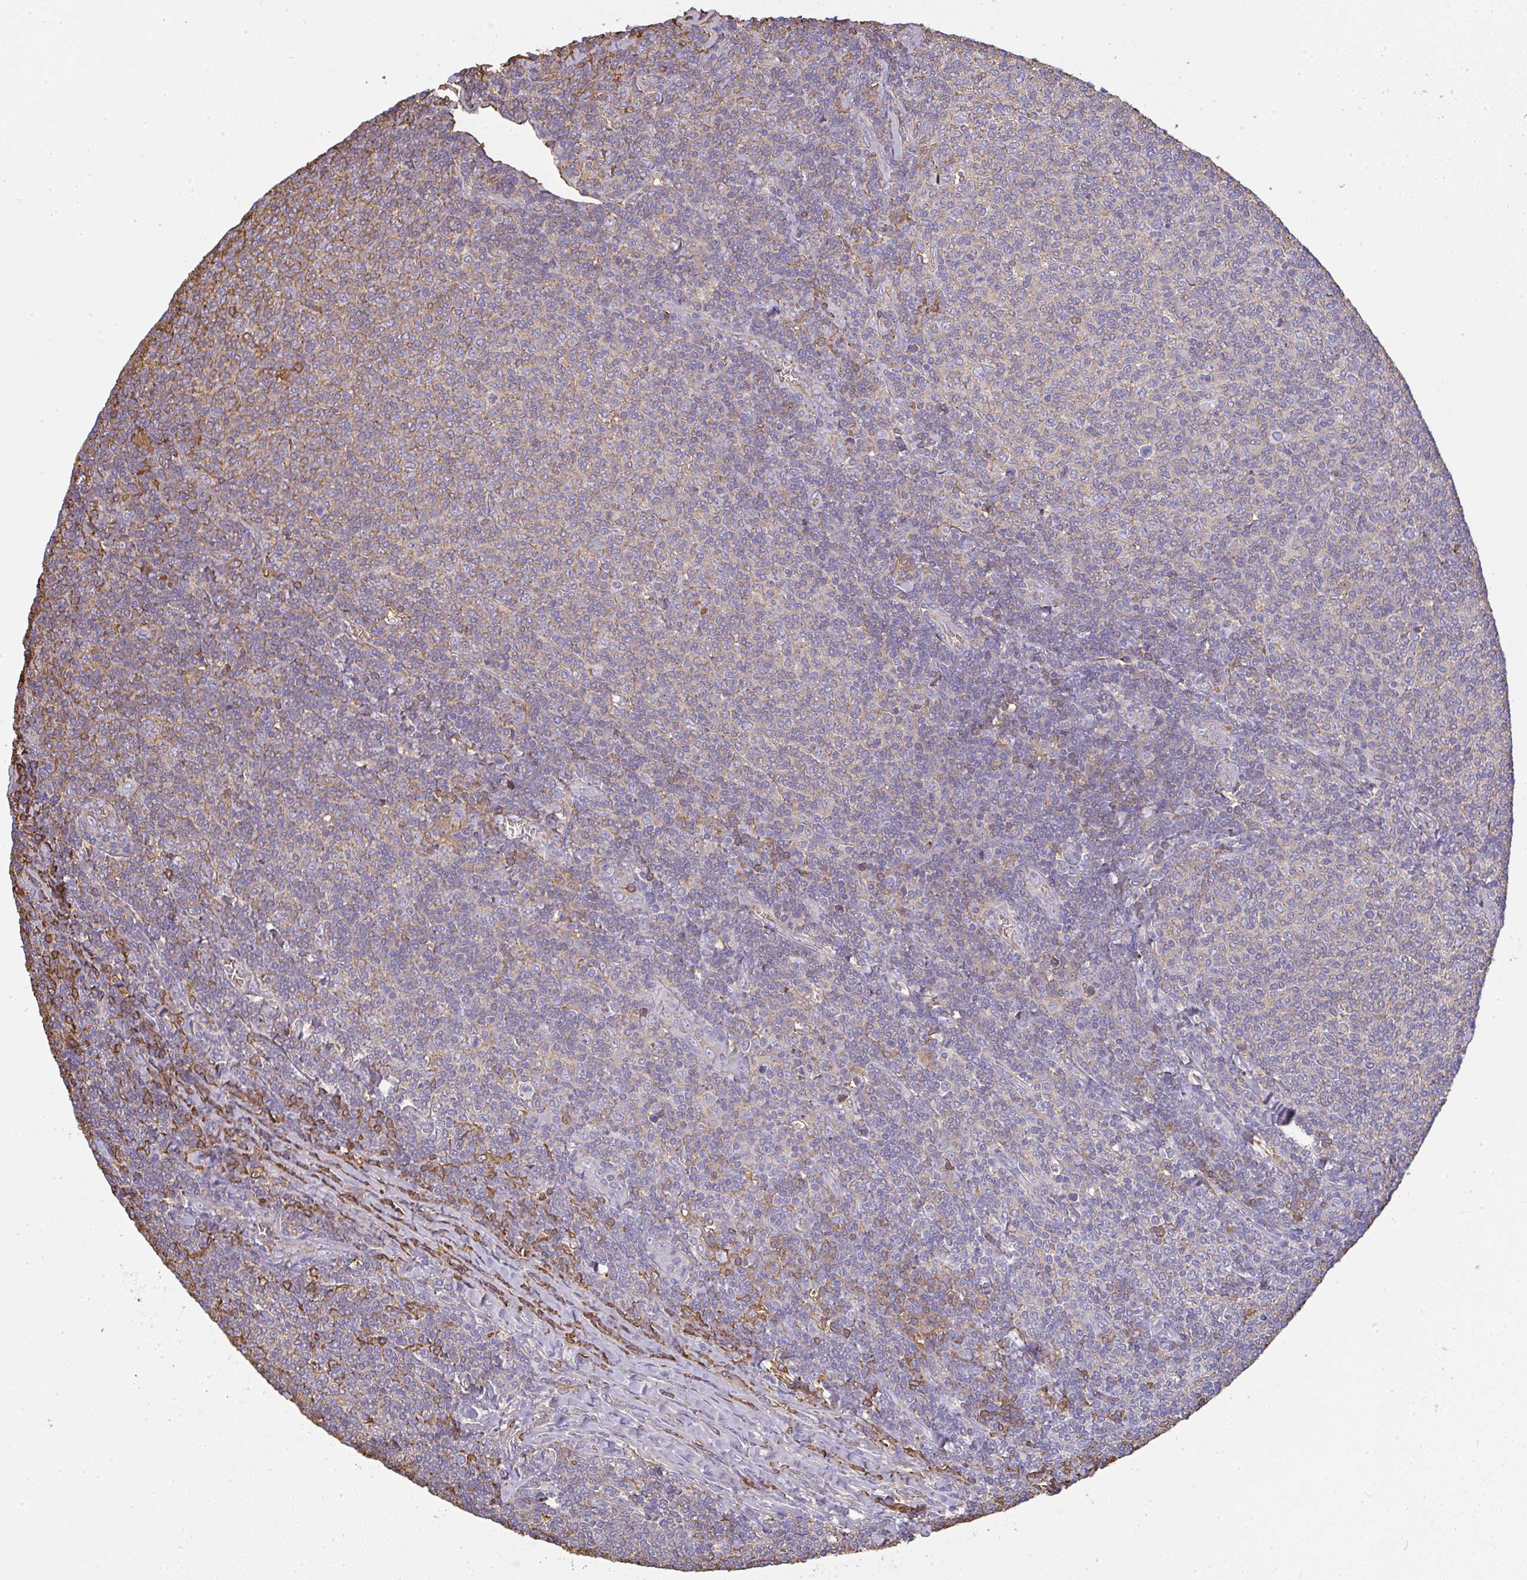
{"staining": {"intensity": "moderate", "quantity": "<25%", "location": "cytoplasmic/membranous"}, "tissue": "lymphoma", "cell_type": "Tumor cells", "image_type": "cancer", "snomed": [{"axis": "morphology", "description": "Malignant lymphoma, non-Hodgkin's type, Low grade"}, {"axis": "topography", "description": "Lymph node"}], "caption": "Protein positivity by immunohistochemistry displays moderate cytoplasmic/membranous staining in approximately <25% of tumor cells in lymphoma. Immunohistochemistry (ihc) stains the protein in brown and the nuclei are stained blue.", "gene": "SMYD5", "patient": {"sex": "male", "age": 52}}